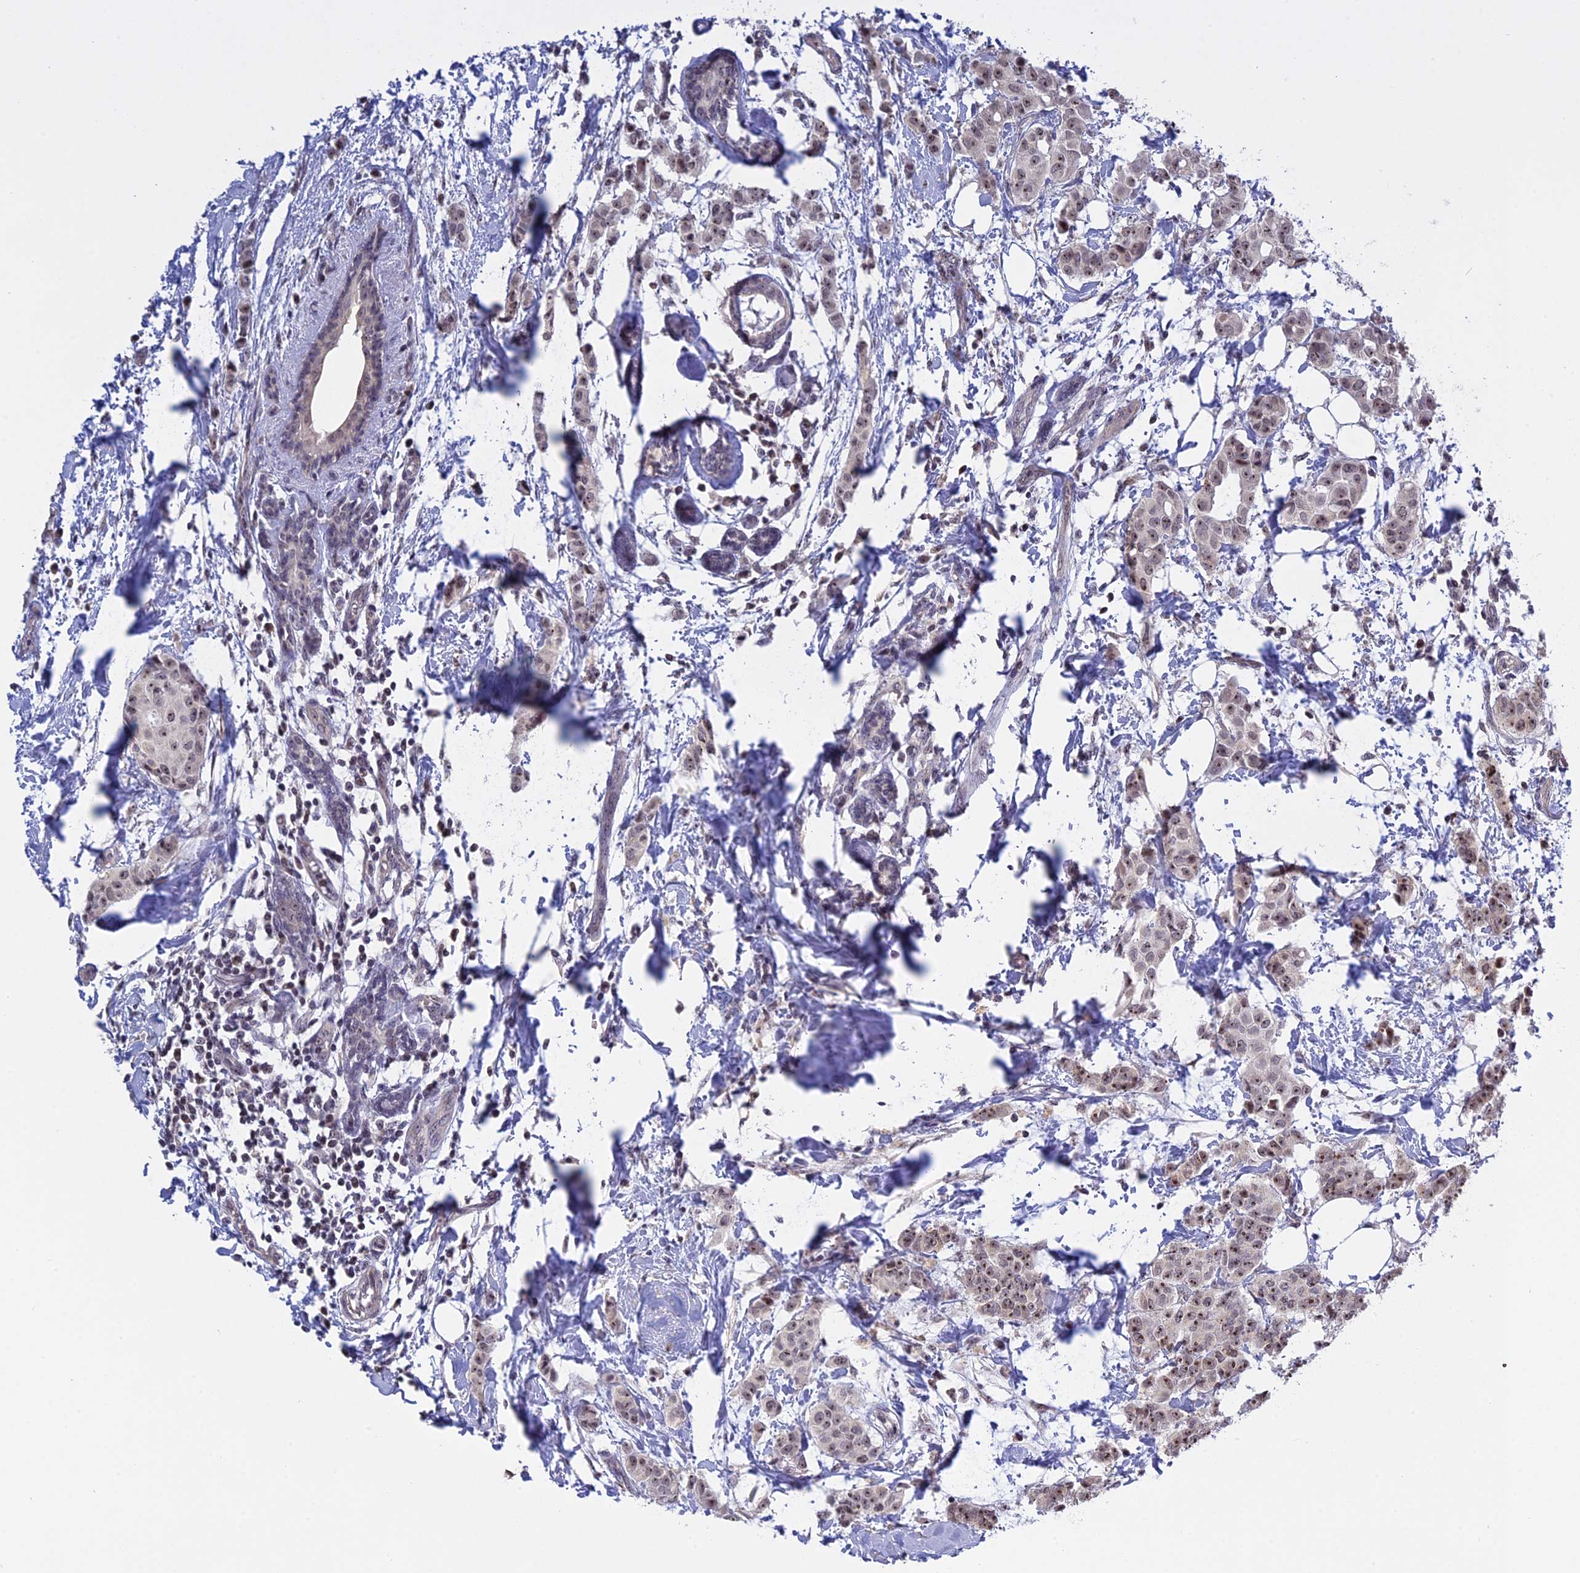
{"staining": {"intensity": "weak", "quantity": ">75%", "location": "nuclear"}, "tissue": "breast cancer", "cell_type": "Tumor cells", "image_type": "cancer", "snomed": [{"axis": "morphology", "description": "Duct carcinoma"}, {"axis": "topography", "description": "Breast"}], "caption": "Approximately >75% of tumor cells in breast cancer exhibit weak nuclear protein positivity as visualized by brown immunohistochemical staining.", "gene": "MGA", "patient": {"sex": "female", "age": 40}}